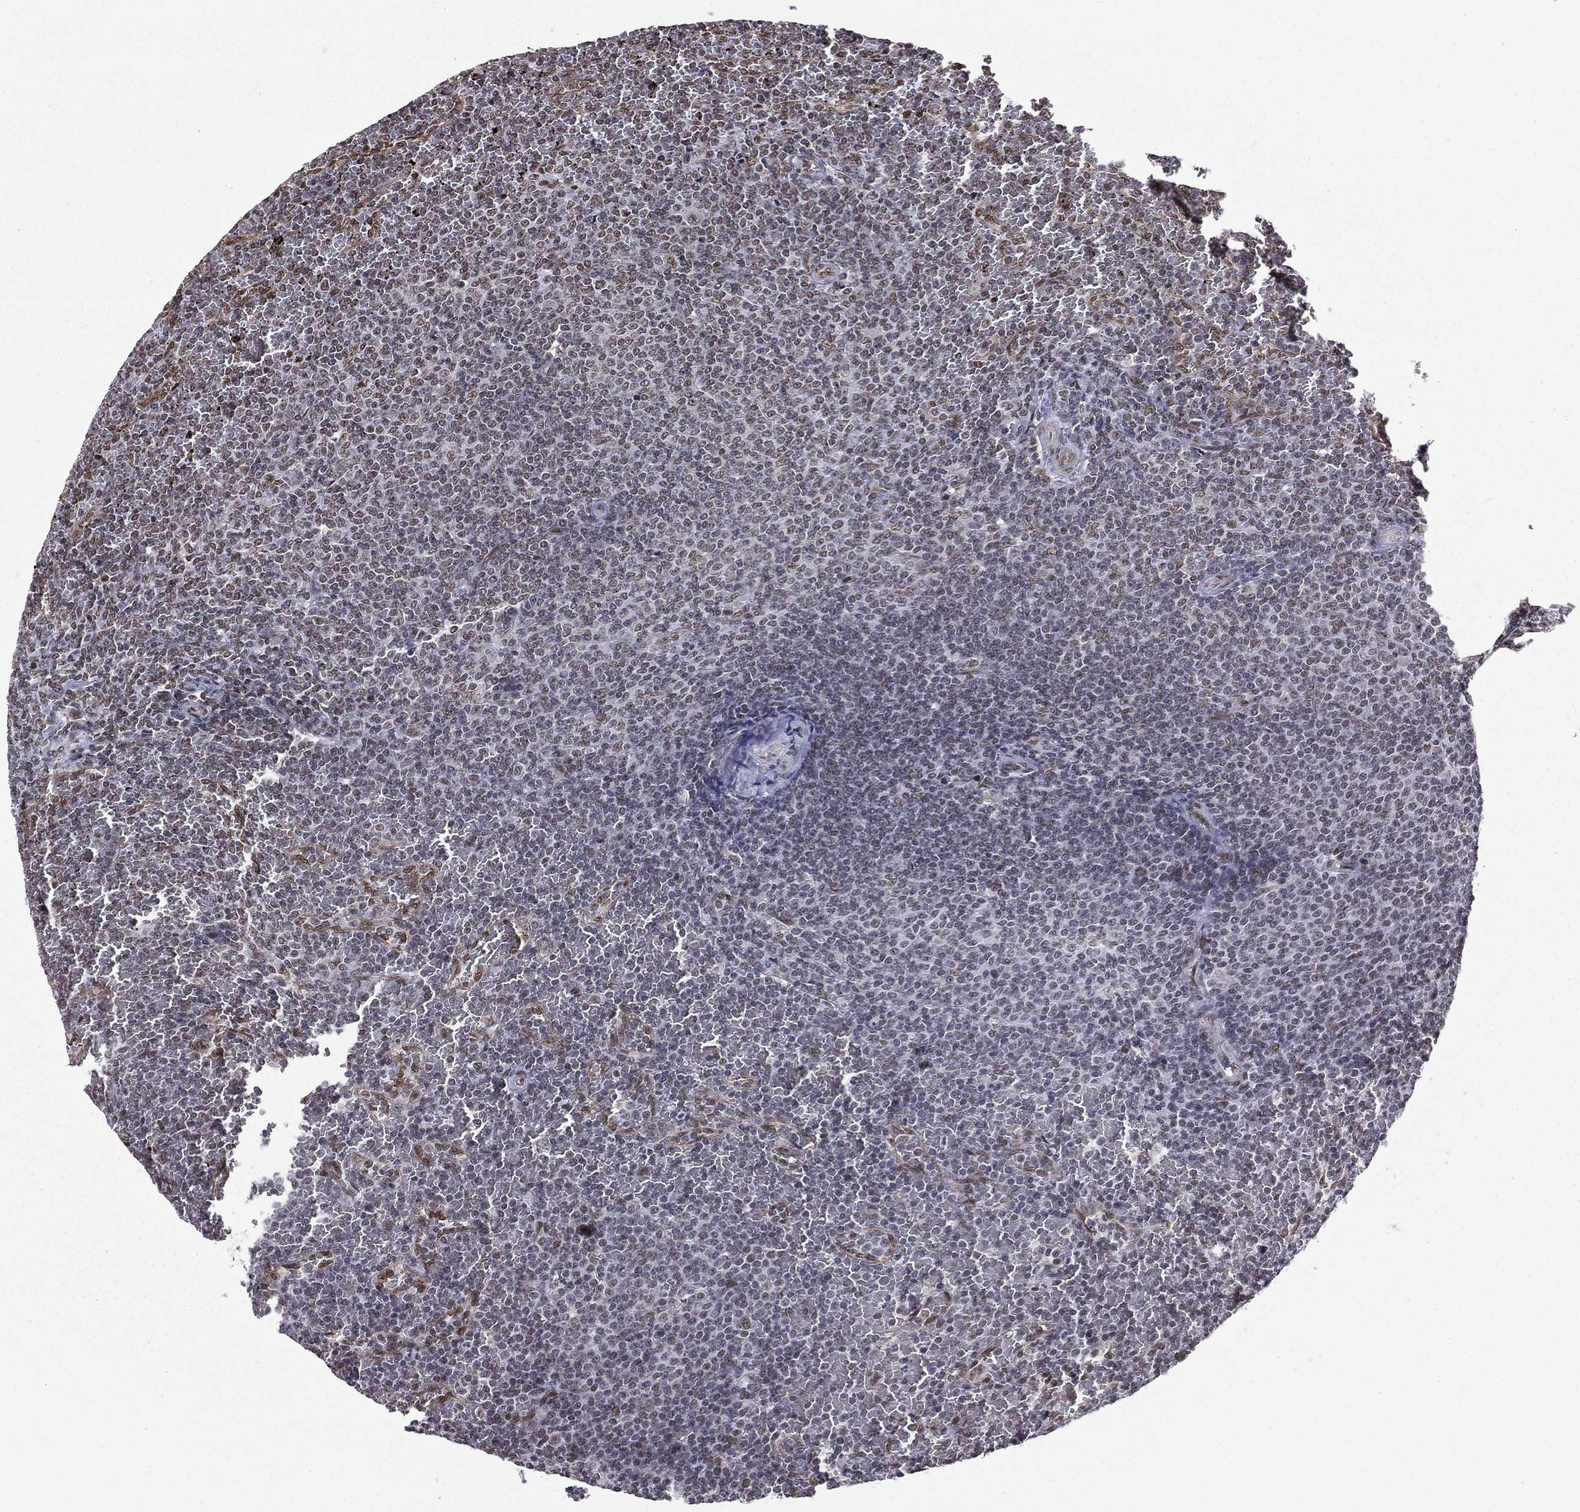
{"staining": {"intensity": "moderate", "quantity": "<25%", "location": "nuclear"}, "tissue": "lymphoma", "cell_type": "Tumor cells", "image_type": "cancer", "snomed": [{"axis": "morphology", "description": "Malignant lymphoma, non-Hodgkin's type, Low grade"}, {"axis": "topography", "description": "Spleen"}], "caption": "Immunohistochemistry (IHC) staining of lymphoma, which demonstrates low levels of moderate nuclear positivity in about <25% of tumor cells indicating moderate nuclear protein staining. The staining was performed using DAB (brown) for protein detection and nuclei were counterstained in hematoxylin (blue).", "gene": "C5orf24", "patient": {"sex": "female", "age": 77}}